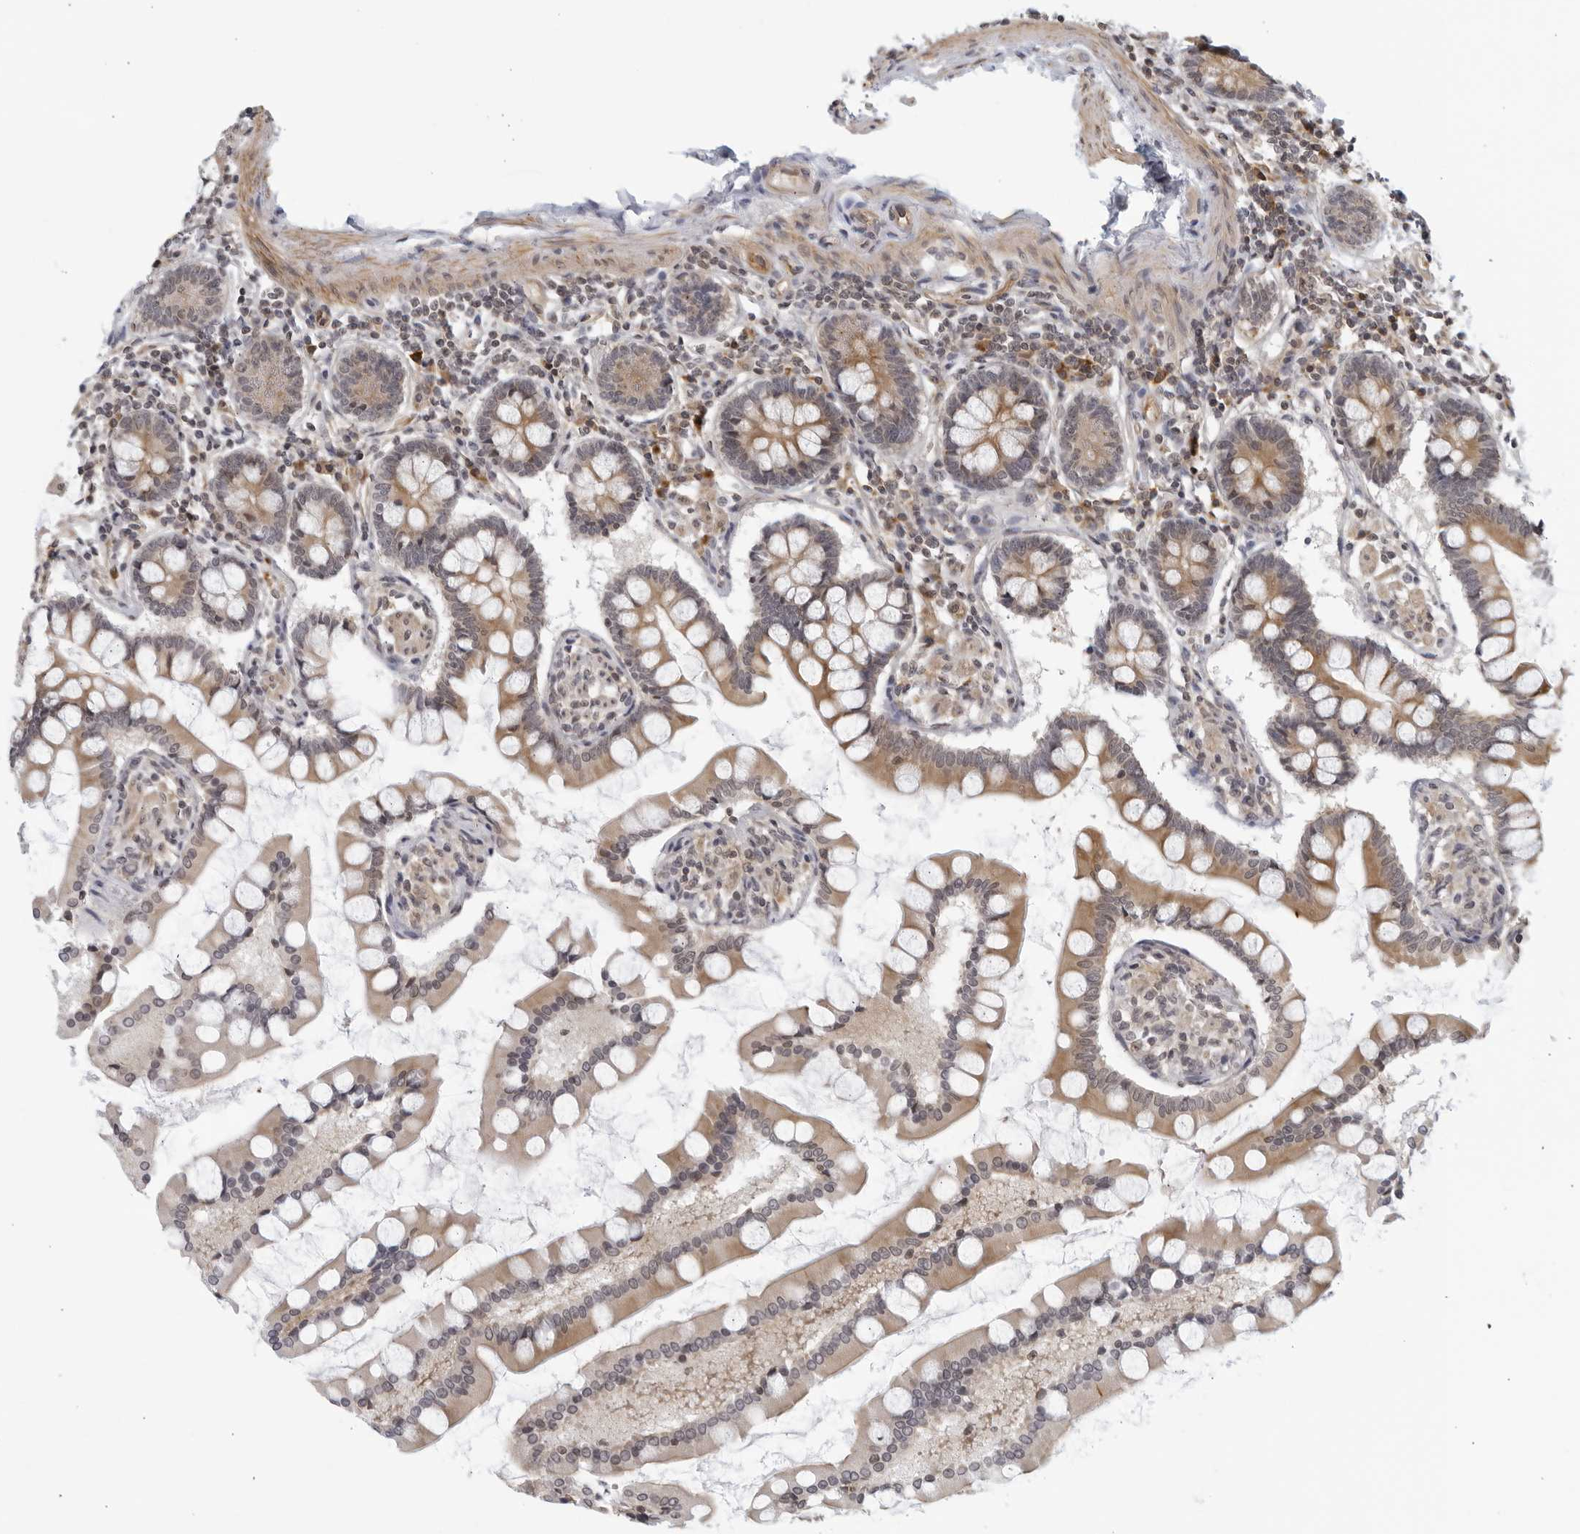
{"staining": {"intensity": "moderate", "quantity": ">75%", "location": "cytoplasmic/membranous"}, "tissue": "small intestine", "cell_type": "Glandular cells", "image_type": "normal", "snomed": [{"axis": "morphology", "description": "Normal tissue, NOS"}, {"axis": "topography", "description": "Small intestine"}], "caption": "A brown stain highlights moderate cytoplasmic/membranous expression of a protein in glandular cells of unremarkable small intestine. Ihc stains the protein in brown and the nuclei are stained blue.", "gene": "SERTAD4", "patient": {"sex": "male", "age": 41}}